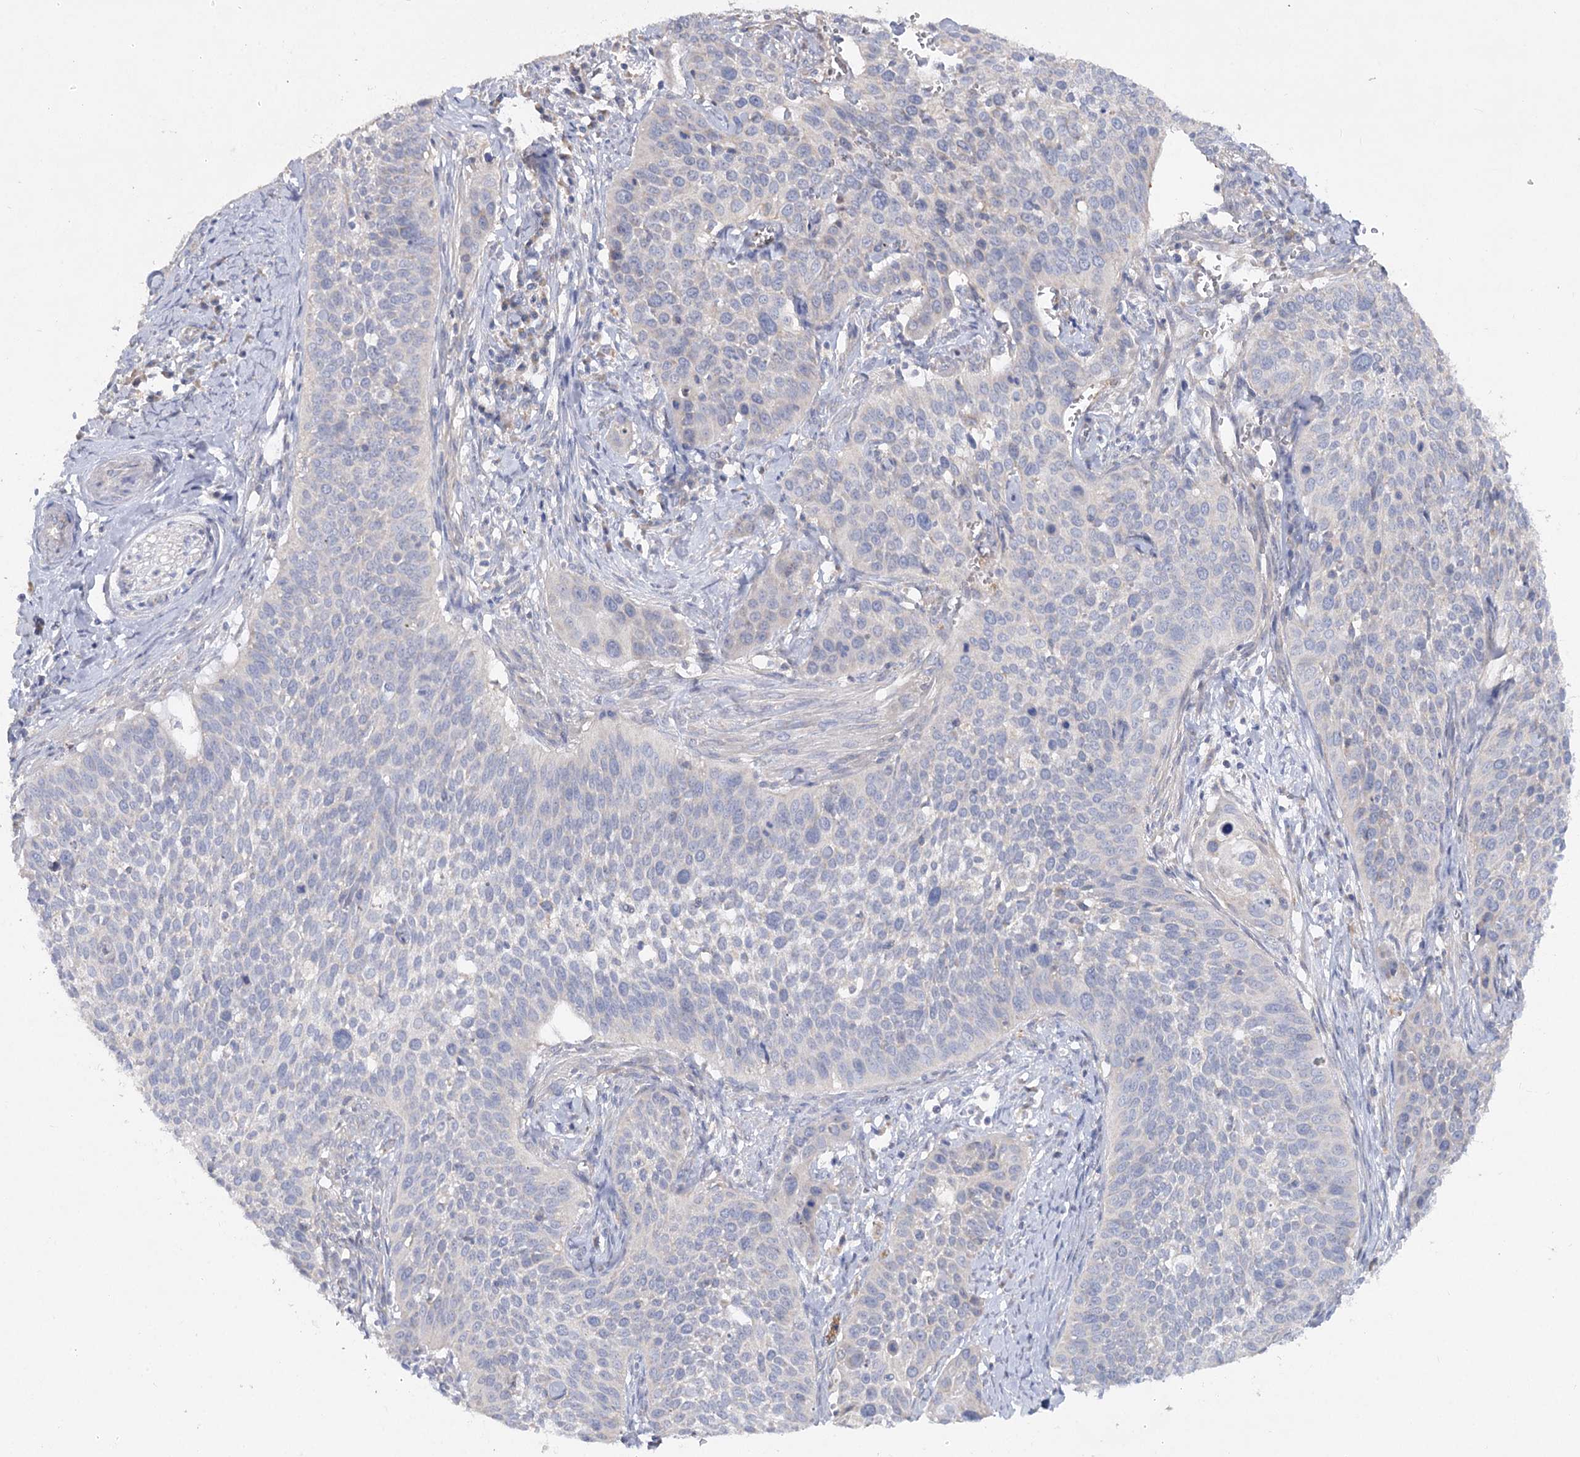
{"staining": {"intensity": "negative", "quantity": "none", "location": "none"}, "tissue": "cervical cancer", "cell_type": "Tumor cells", "image_type": "cancer", "snomed": [{"axis": "morphology", "description": "Squamous cell carcinoma, NOS"}, {"axis": "topography", "description": "Cervix"}], "caption": "An image of cervical squamous cell carcinoma stained for a protein exhibits no brown staining in tumor cells. (DAB immunohistochemistry visualized using brightfield microscopy, high magnification).", "gene": "TMEM187", "patient": {"sex": "female", "age": 34}}